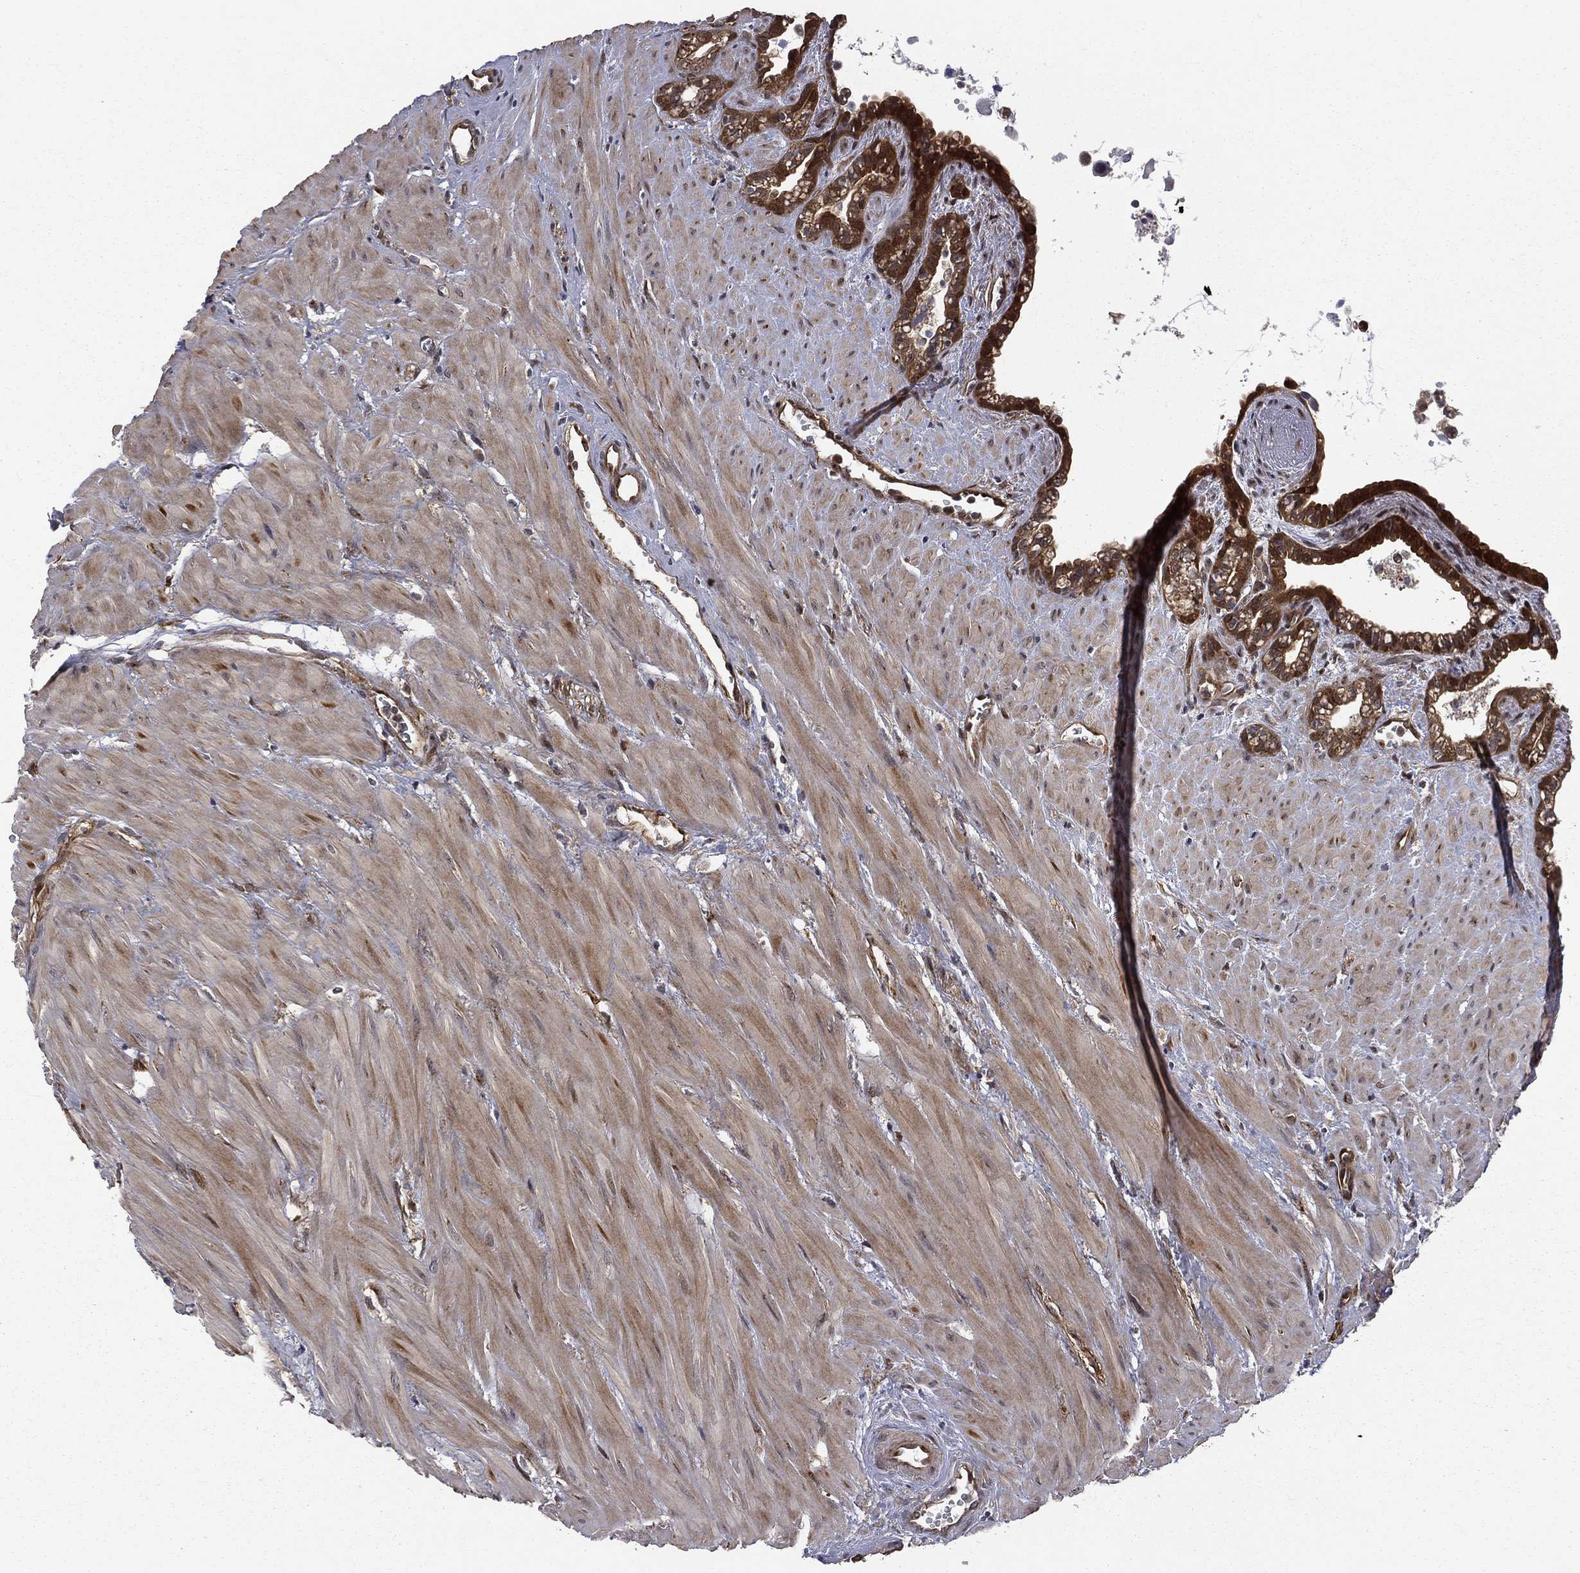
{"staining": {"intensity": "strong", "quantity": "25%-75%", "location": "cytoplasmic/membranous"}, "tissue": "seminal vesicle", "cell_type": "Glandular cells", "image_type": "normal", "snomed": [{"axis": "morphology", "description": "Normal tissue, NOS"}, {"axis": "morphology", "description": "Urothelial carcinoma, NOS"}, {"axis": "topography", "description": "Urinary bladder"}, {"axis": "topography", "description": "Seminal veicle"}], "caption": "Seminal vesicle stained for a protein (brown) shows strong cytoplasmic/membranous positive positivity in about 25%-75% of glandular cells.", "gene": "ARL3", "patient": {"sex": "male", "age": 76}}